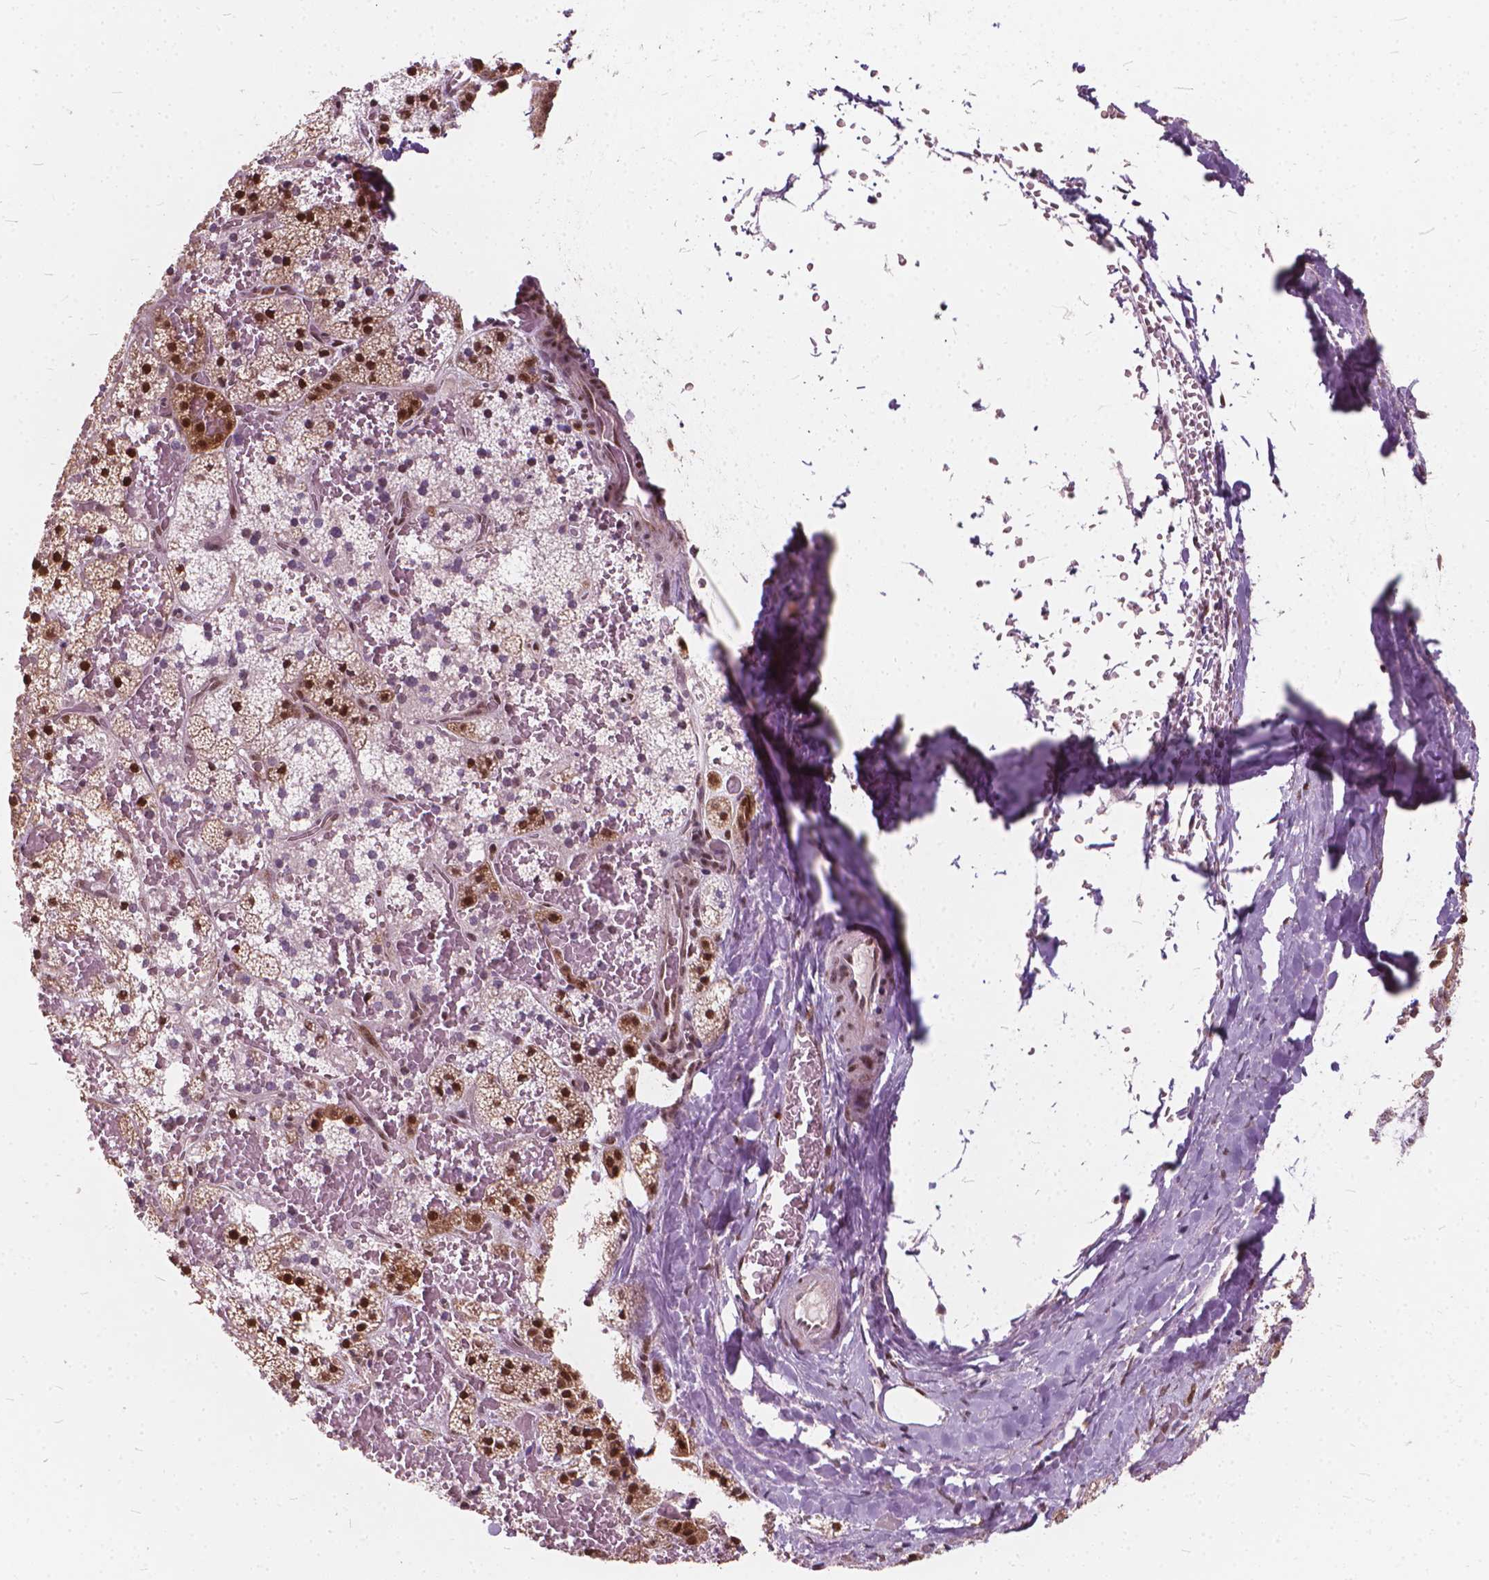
{"staining": {"intensity": "strong", "quantity": ">75%", "location": "cytoplasmic/membranous,nuclear"}, "tissue": "adrenal gland", "cell_type": "Glandular cells", "image_type": "normal", "snomed": [{"axis": "morphology", "description": "Normal tissue, NOS"}, {"axis": "topography", "description": "Adrenal gland"}], "caption": "Immunohistochemistry of unremarkable human adrenal gland shows high levels of strong cytoplasmic/membranous,nuclear expression in approximately >75% of glandular cells.", "gene": "STAT5B", "patient": {"sex": "male", "age": 53}}